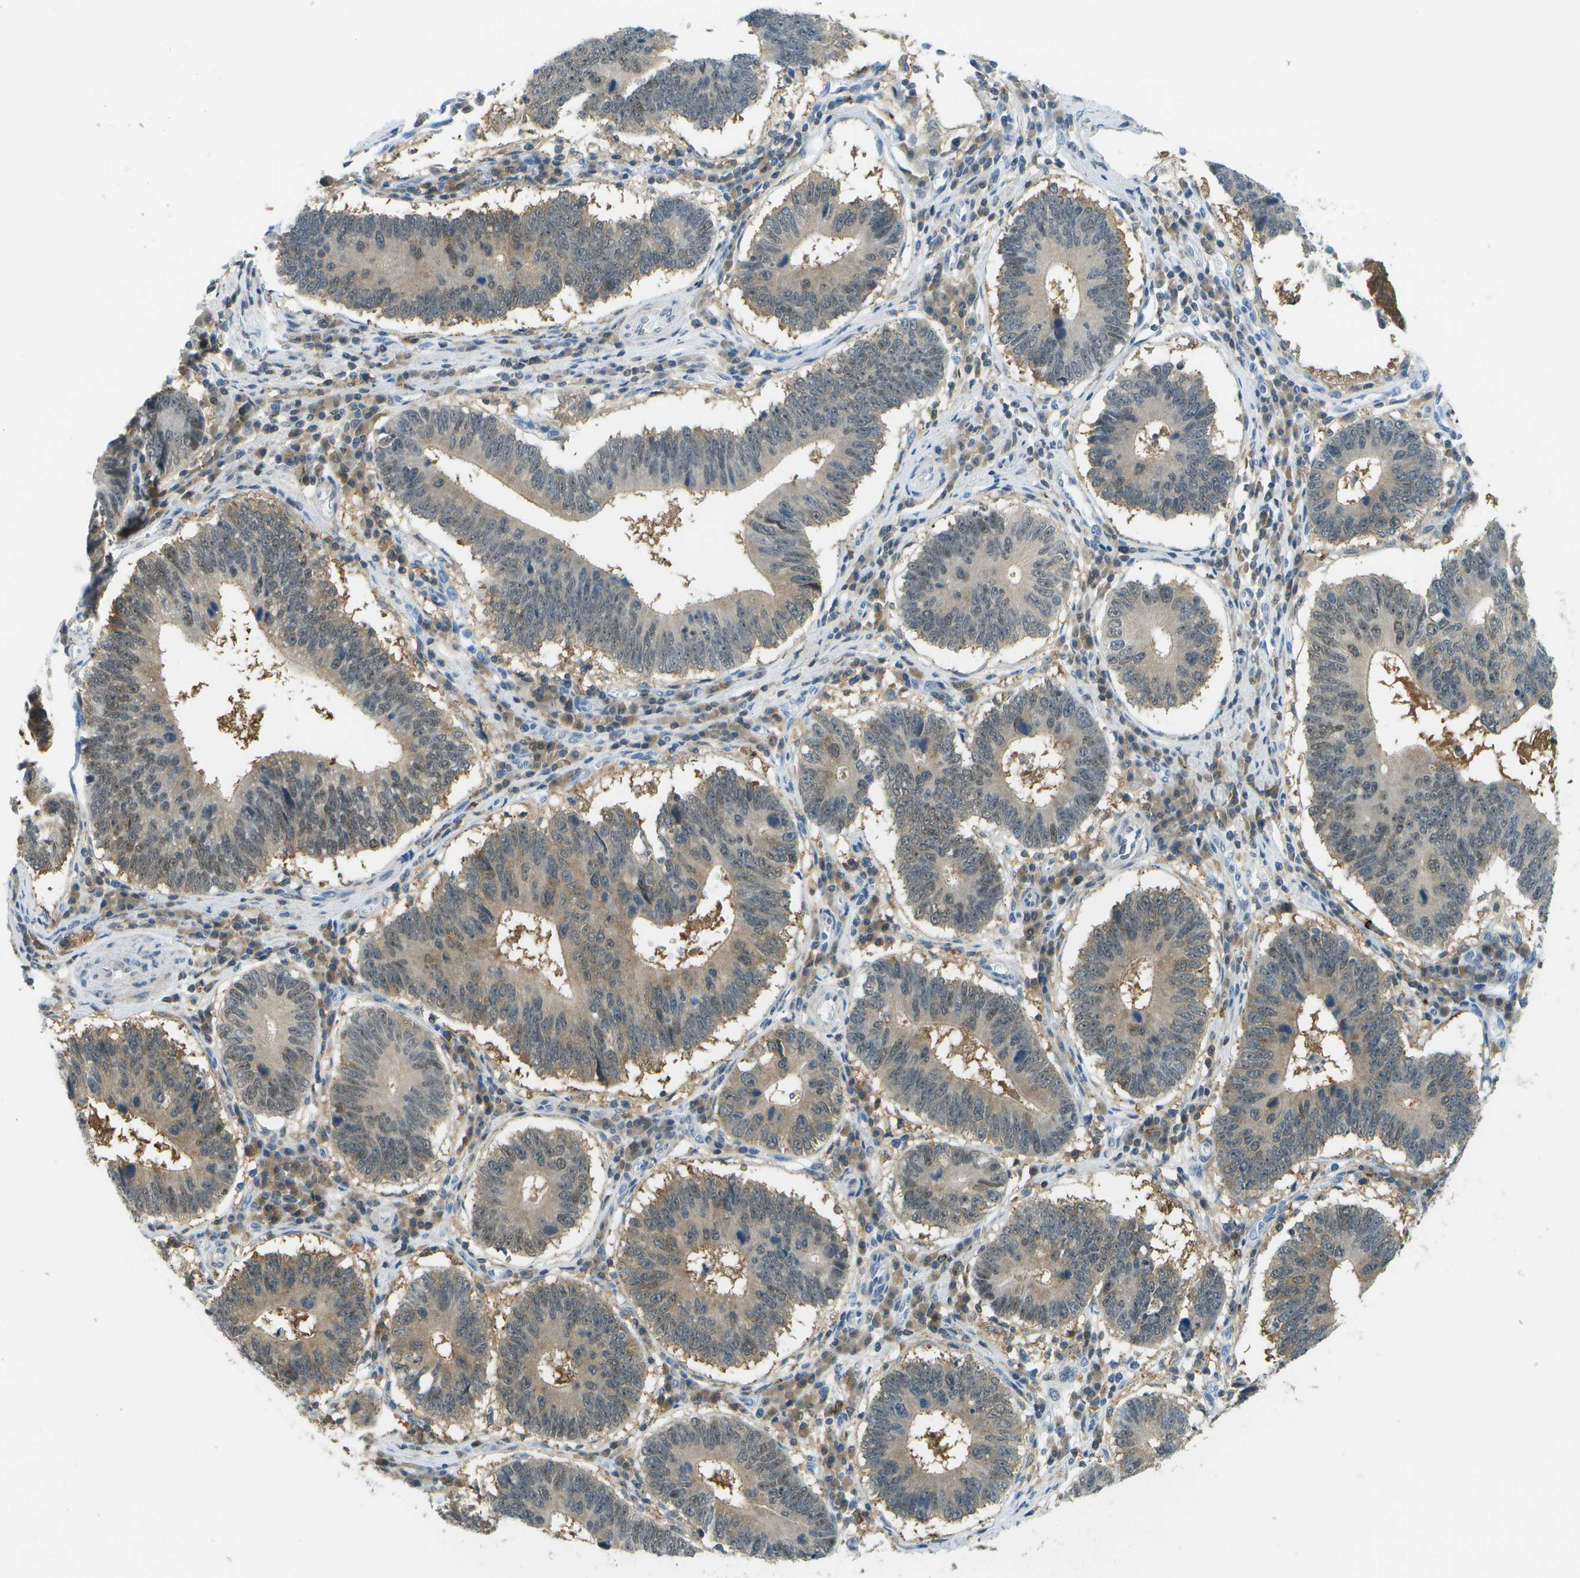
{"staining": {"intensity": "weak", "quantity": "25%-75%", "location": "cytoplasmic/membranous,nuclear"}, "tissue": "stomach cancer", "cell_type": "Tumor cells", "image_type": "cancer", "snomed": [{"axis": "morphology", "description": "Adenocarcinoma, NOS"}, {"axis": "topography", "description": "Stomach"}], "caption": "Immunohistochemistry staining of adenocarcinoma (stomach), which reveals low levels of weak cytoplasmic/membranous and nuclear positivity in about 25%-75% of tumor cells indicating weak cytoplasmic/membranous and nuclear protein positivity. The staining was performed using DAB (3,3'-diaminobenzidine) (brown) for protein detection and nuclei were counterstained in hematoxylin (blue).", "gene": "CDH23", "patient": {"sex": "male", "age": 59}}